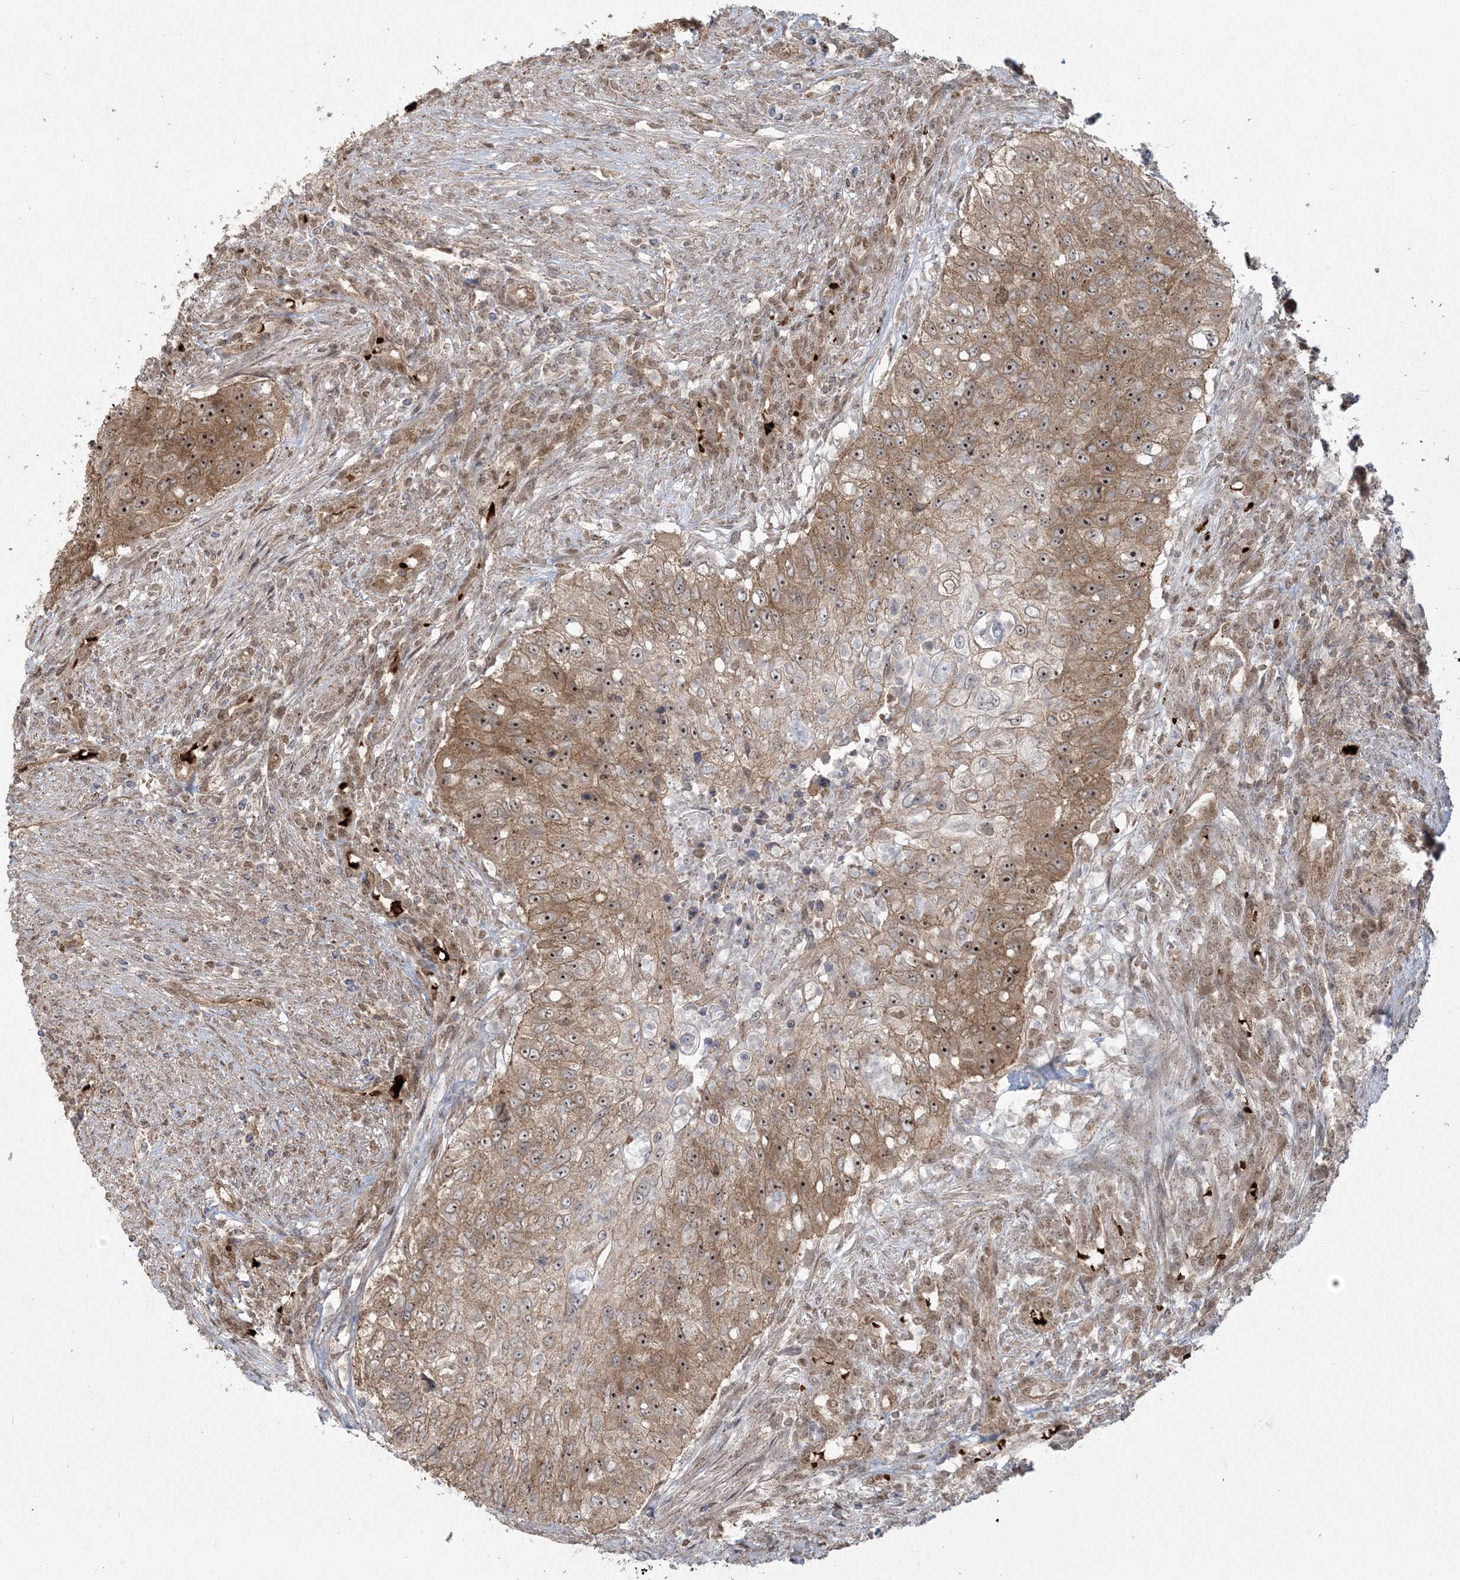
{"staining": {"intensity": "moderate", "quantity": ">75%", "location": "cytoplasmic/membranous,nuclear"}, "tissue": "urothelial cancer", "cell_type": "Tumor cells", "image_type": "cancer", "snomed": [{"axis": "morphology", "description": "Urothelial carcinoma, High grade"}, {"axis": "topography", "description": "Urinary bladder"}], "caption": "Immunohistochemistry photomicrograph of urothelial cancer stained for a protein (brown), which reveals medium levels of moderate cytoplasmic/membranous and nuclear staining in approximately >75% of tumor cells.", "gene": "ABCF3", "patient": {"sex": "female", "age": 60}}